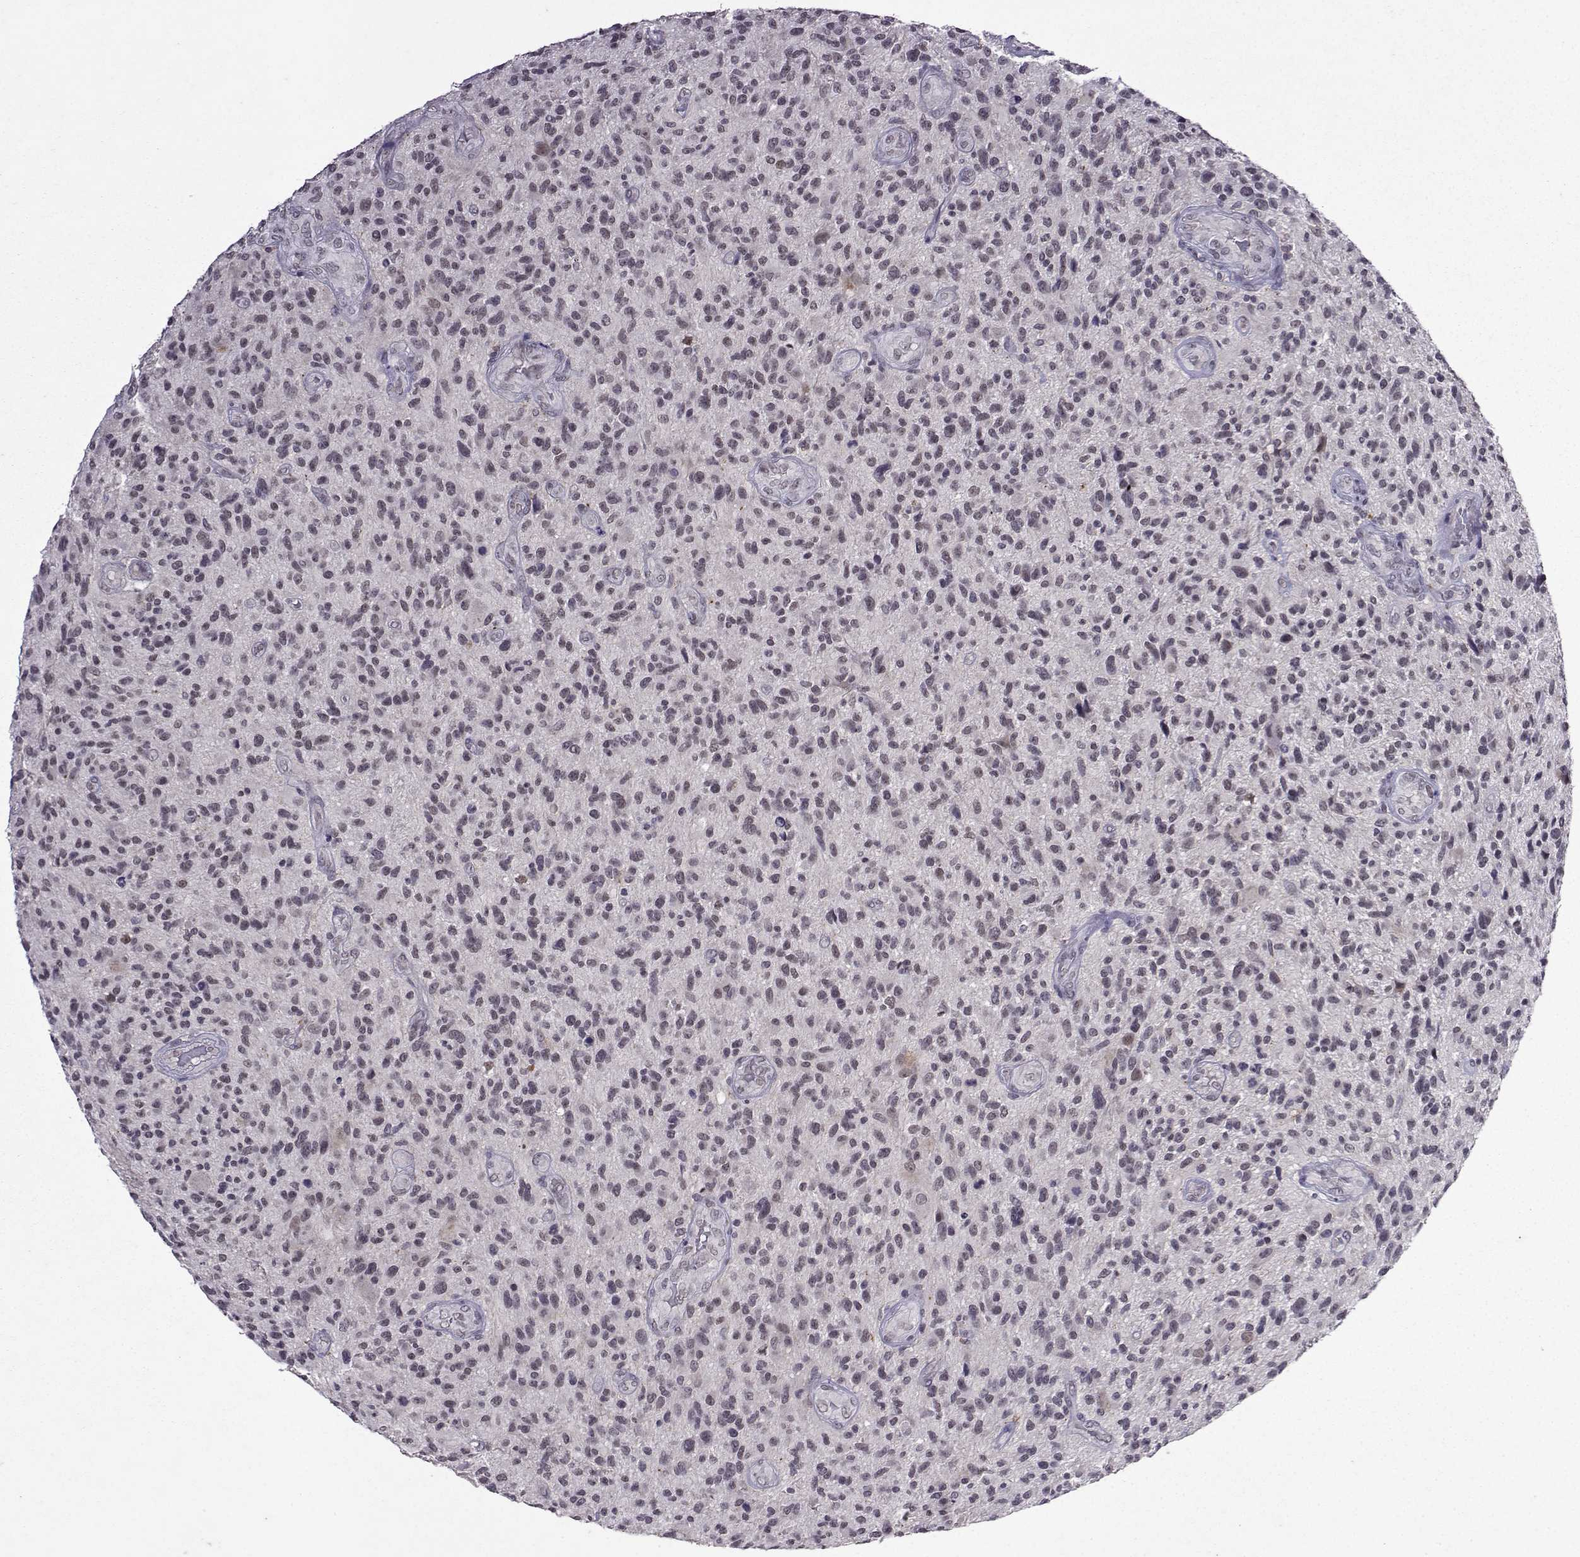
{"staining": {"intensity": "negative", "quantity": "none", "location": "none"}, "tissue": "glioma", "cell_type": "Tumor cells", "image_type": "cancer", "snomed": [{"axis": "morphology", "description": "Glioma, malignant, High grade"}, {"axis": "topography", "description": "Brain"}], "caption": "Immunohistochemistry (IHC) of glioma demonstrates no expression in tumor cells.", "gene": "CCL28", "patient": {"sex": "male", "age": 47}}